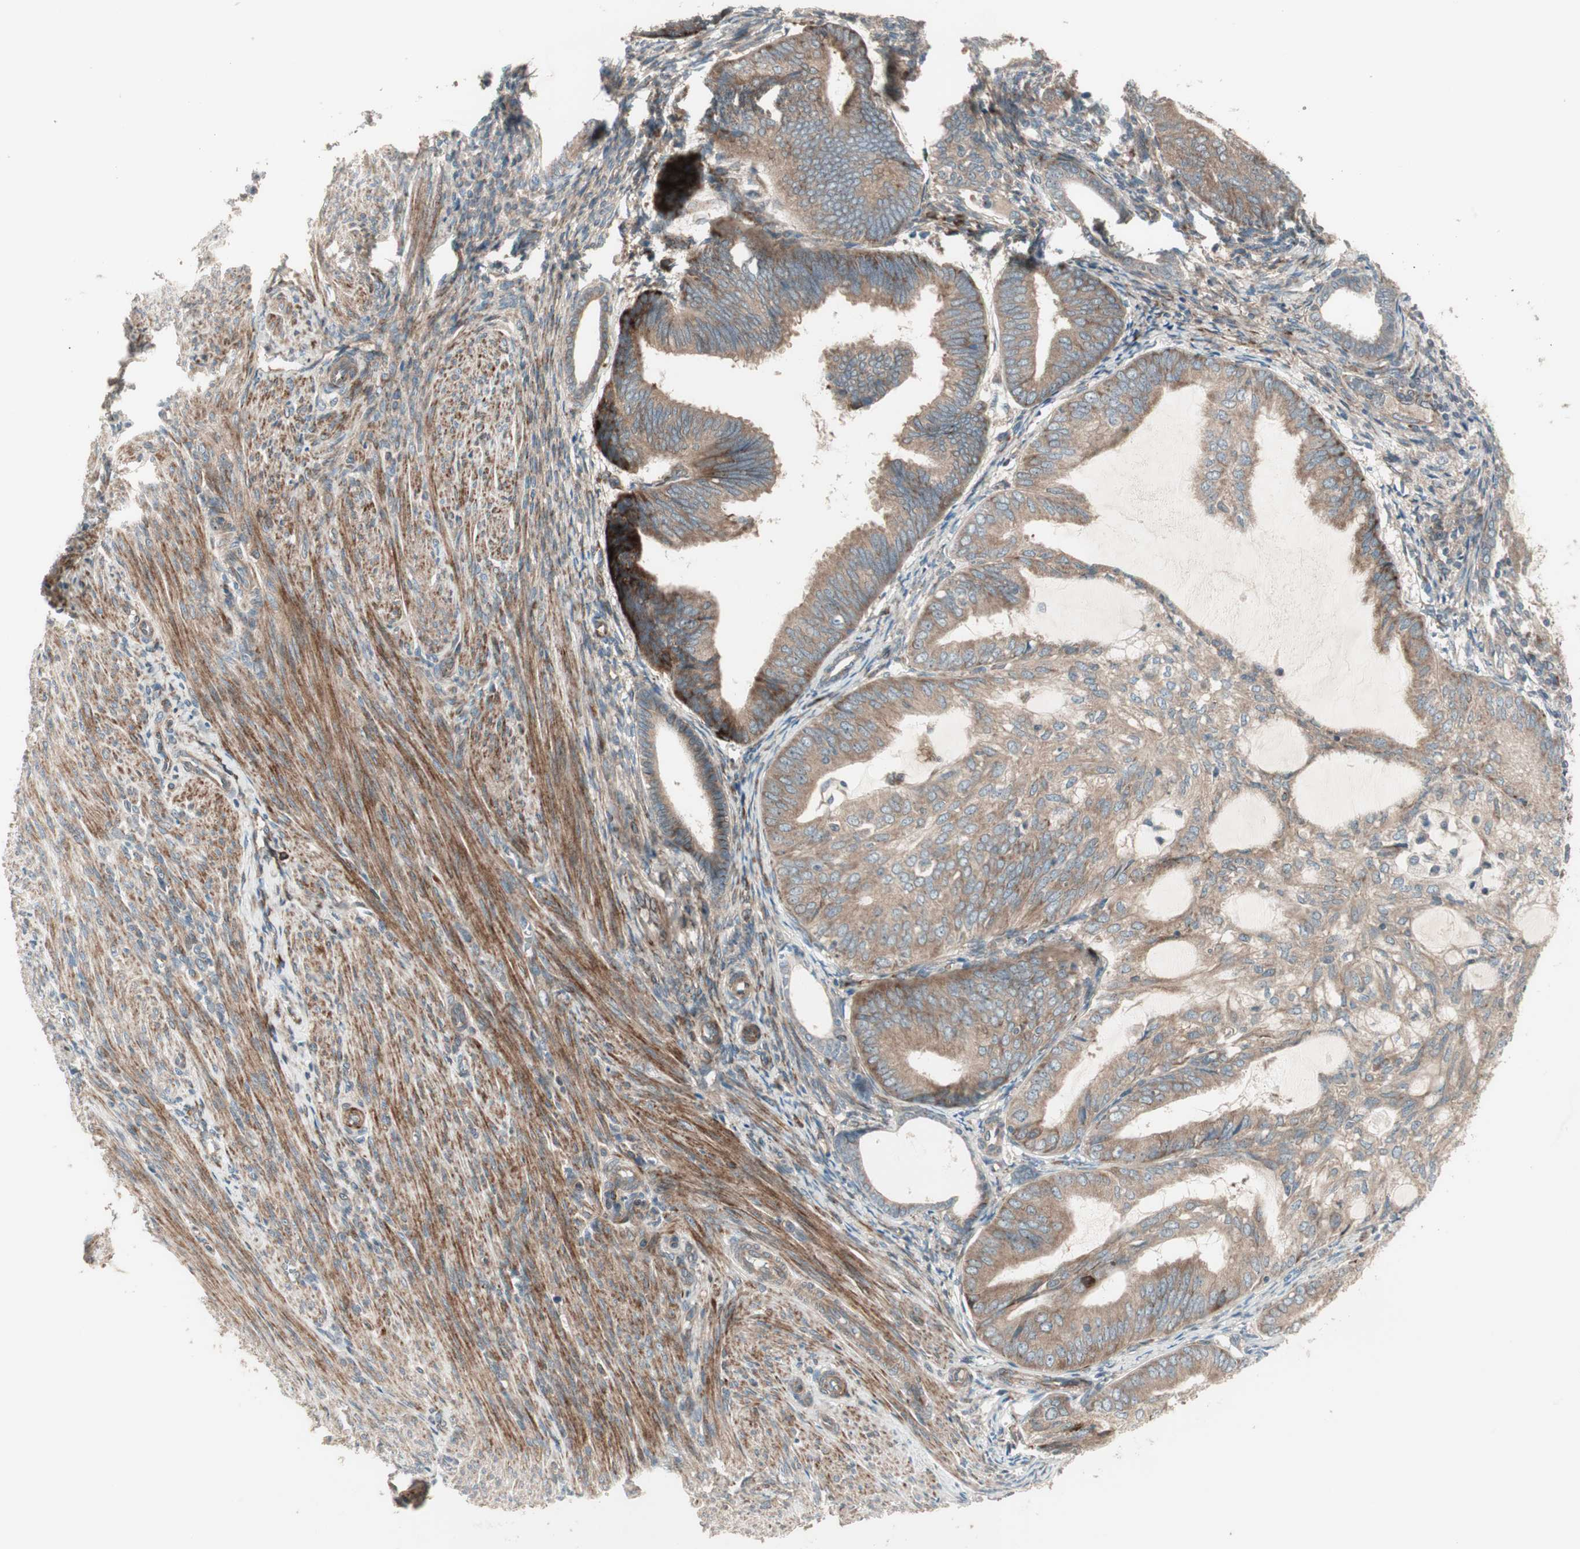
{"staining": {"intensity": "moderate", "quantity": ">75%", "location": "cytoplasmic/membranous"}, "tissue": "endometrial cancer", "cell_type": "Tumor cells", "image_type": "cancer", "snomed": [{"axis": "morphology", "description": "Adenocarcinoma, NOS"}, {"axis": "topography", "description": "Endometrium"}], "caption": "A photomicrograph showing moderate cytoplasmic/membranous expression in about >75% of tumor cells in endometrial cancer, as visualized by brown immunohistochemical staining.", "gene": "PPP2R5E", "patient": {"sex": "female", "age": 81}}